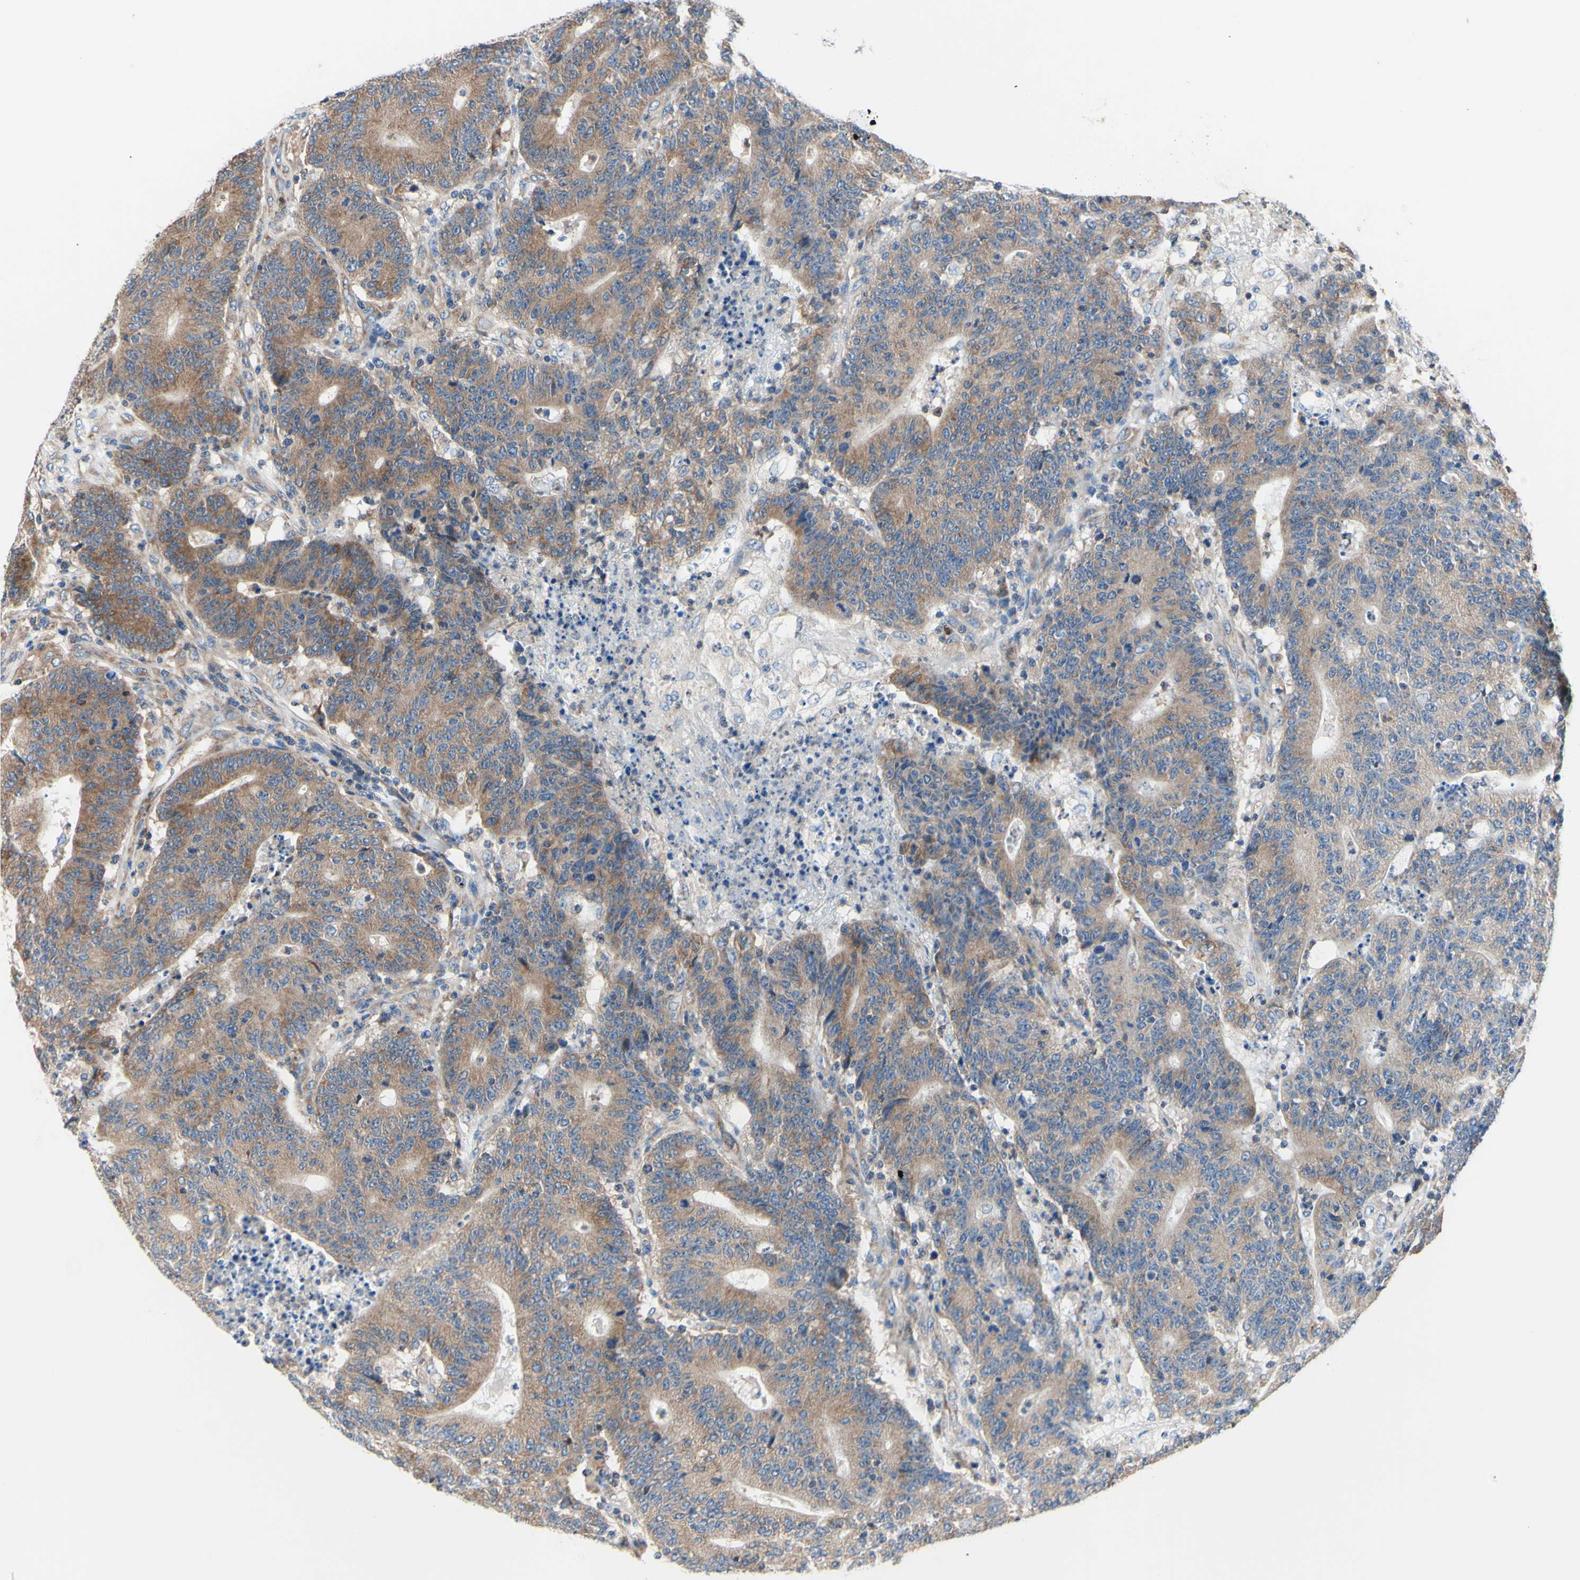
{"staining": {"intensity": "moderate", "quantity": ">75%", "location": "cytoplasmic/membranous"}, "tissue": "colorectal cancer", "cell_type": "Tumor cells", "image_type": "cancer", "snomed": [{"axis": "morphology", "description": "Normal tissue, NOS"}, {"axis": "morphology", "description": "Adenocarcinoma, NOS"}, {"axis": "topography", "description": "Colon"}], "caption": "Protein analysis of adenocarcinoma (colorectal) tissue exhibits moderate cytoplasmic/membranous positivity in approximately >75% of tumor cells.", "gene": "FMR1", "patient": {"sex": "female", "age": 75}}